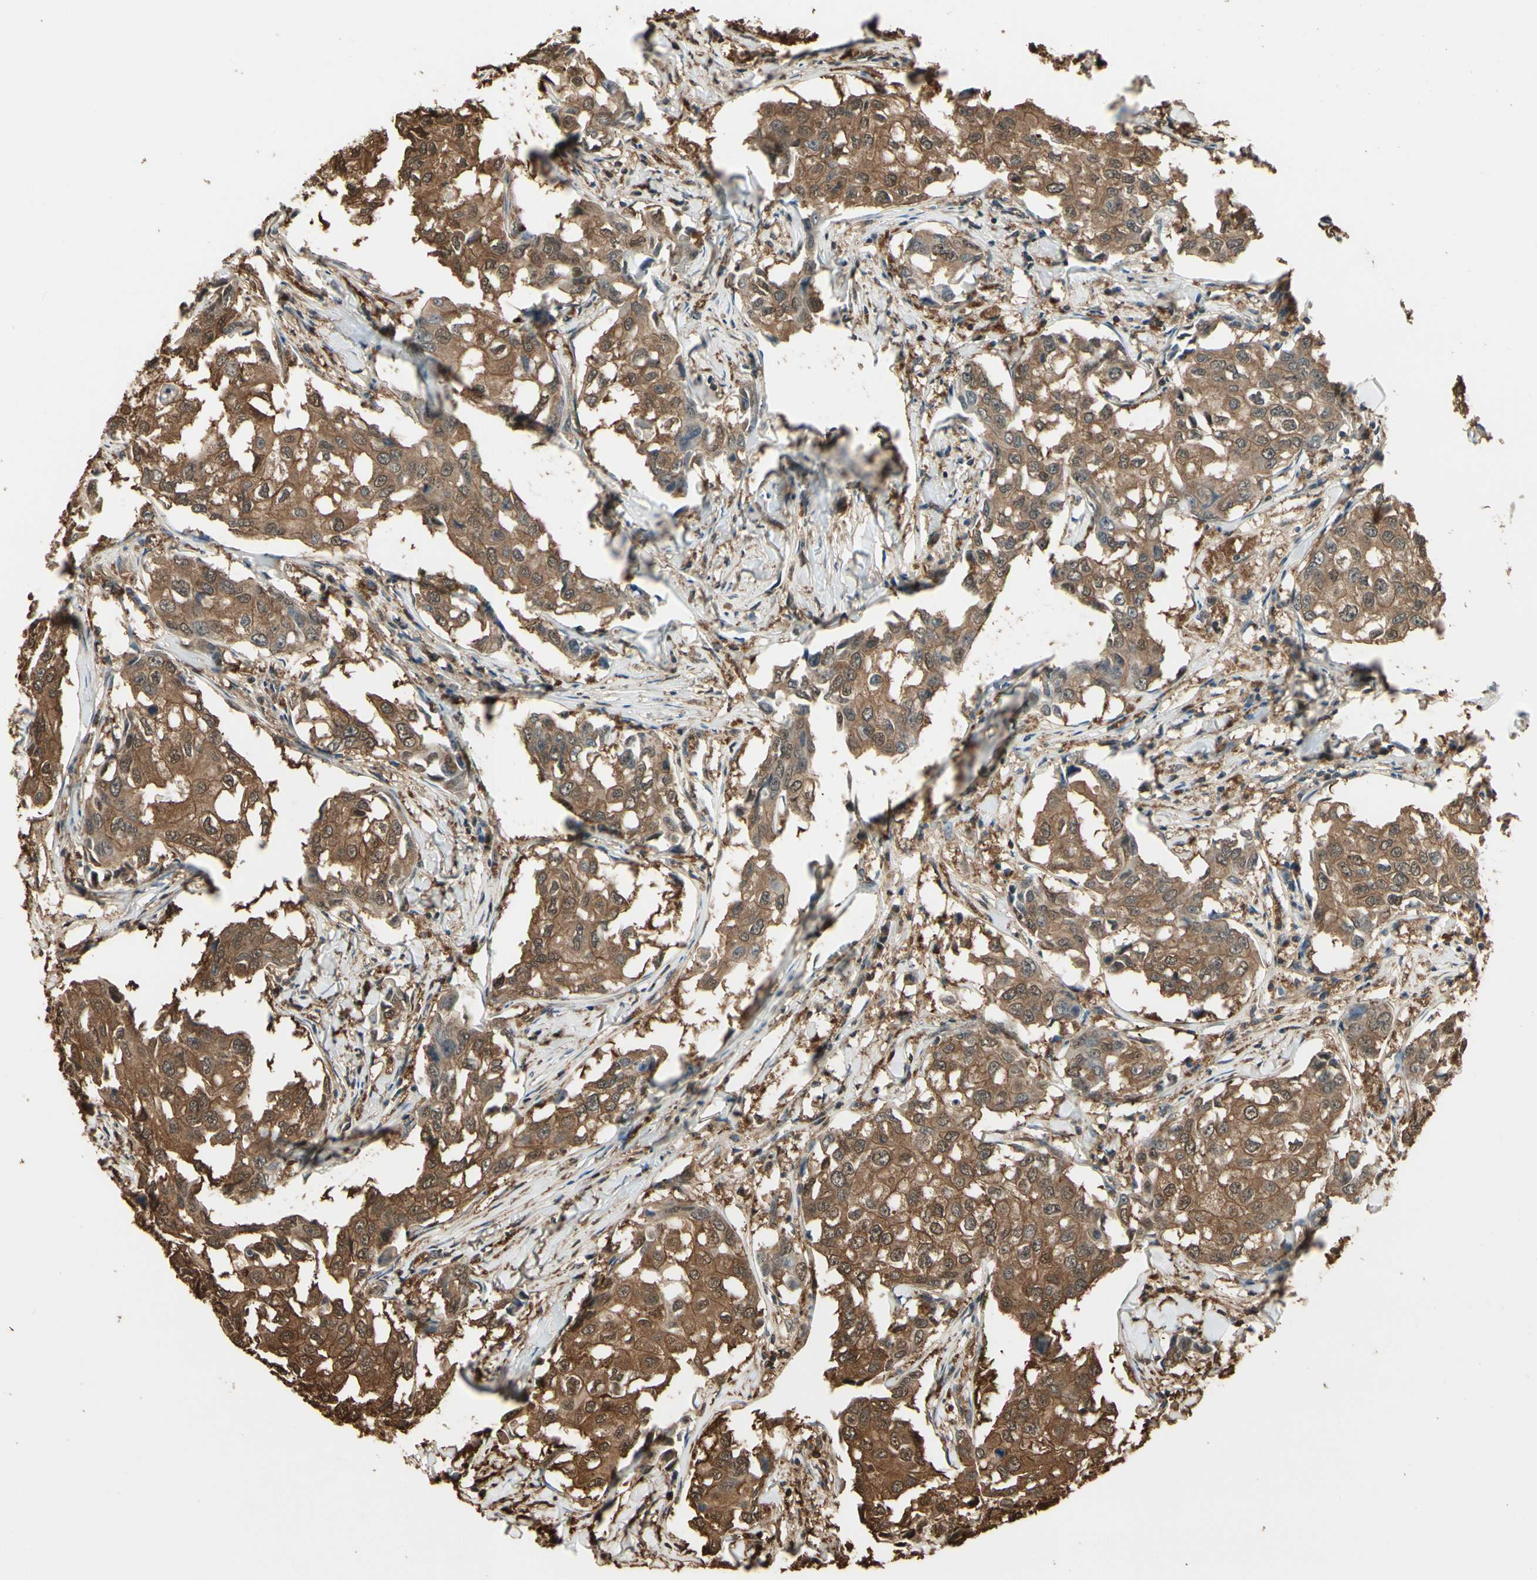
{"staining": {"intensity": "strong", "quantity": ">75%", "location": "cytoplasmic/membranous,nuclear"}, "tissue": "breast cancer", "cell_type": "Tumor cells", "image_type": "cancer", "snomed": [{"axis": "morphology", "description": "Duct carcinoma"}, {"axis": "topography", "description": "Breast"}], "caption": "Protein analysis of breast infiltrating ductal carcinoma tissue exhibits strong cytoplasmic/membranous and nuclear positivity in about >75% of tumor cells. The staining is performed using DAB (3,3'-diaminobenzidine) brown chromogen to label protein expression. The nuclei are counter-stained blue using hematoxylin.", "gene": "YWHAE", "patient": {"sex": "female", "age": 27}}